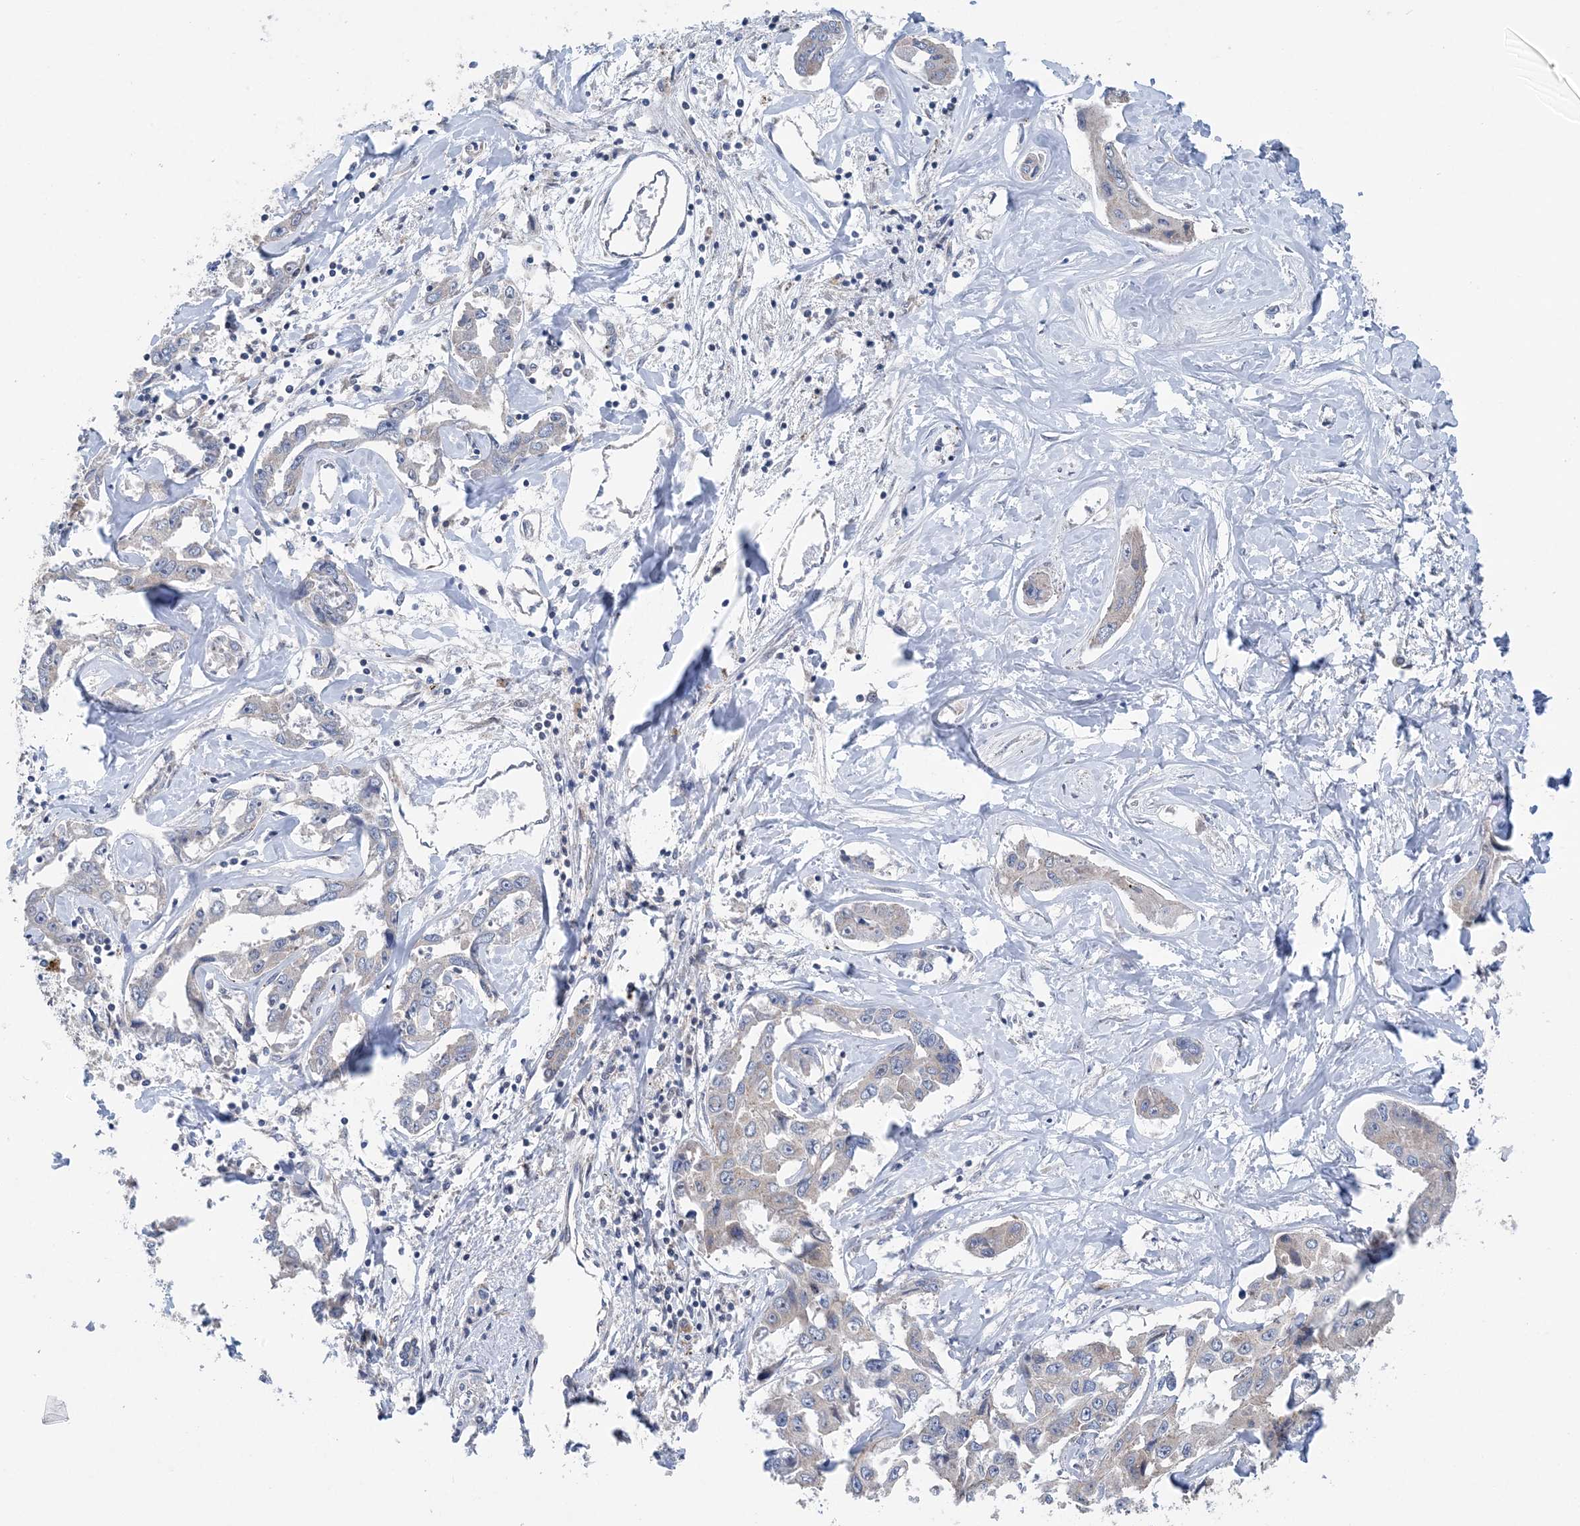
{"staining": {"intensity": "negative", "quantity": "none", "location": "none"}, "tissue": "liver cancer", "cell_type": "Tumor cells", "image_type": "cancer", "snomed": [{"axis": "morphology", "description": "Cholangiocarcinoma"}, {"axis": "topography", "description": "Liver"}], "caption": "High magnification brightfield microscopy of liver cancer (cholangiocarcinoma) stained with DAB (3,3'-diaminobenzidine) (brown) and counterstained with hematoxylin (blue): tumor cells show no significant positivity.", "gene": "COPE", "patient": {"sex": "male", "age": 59}}